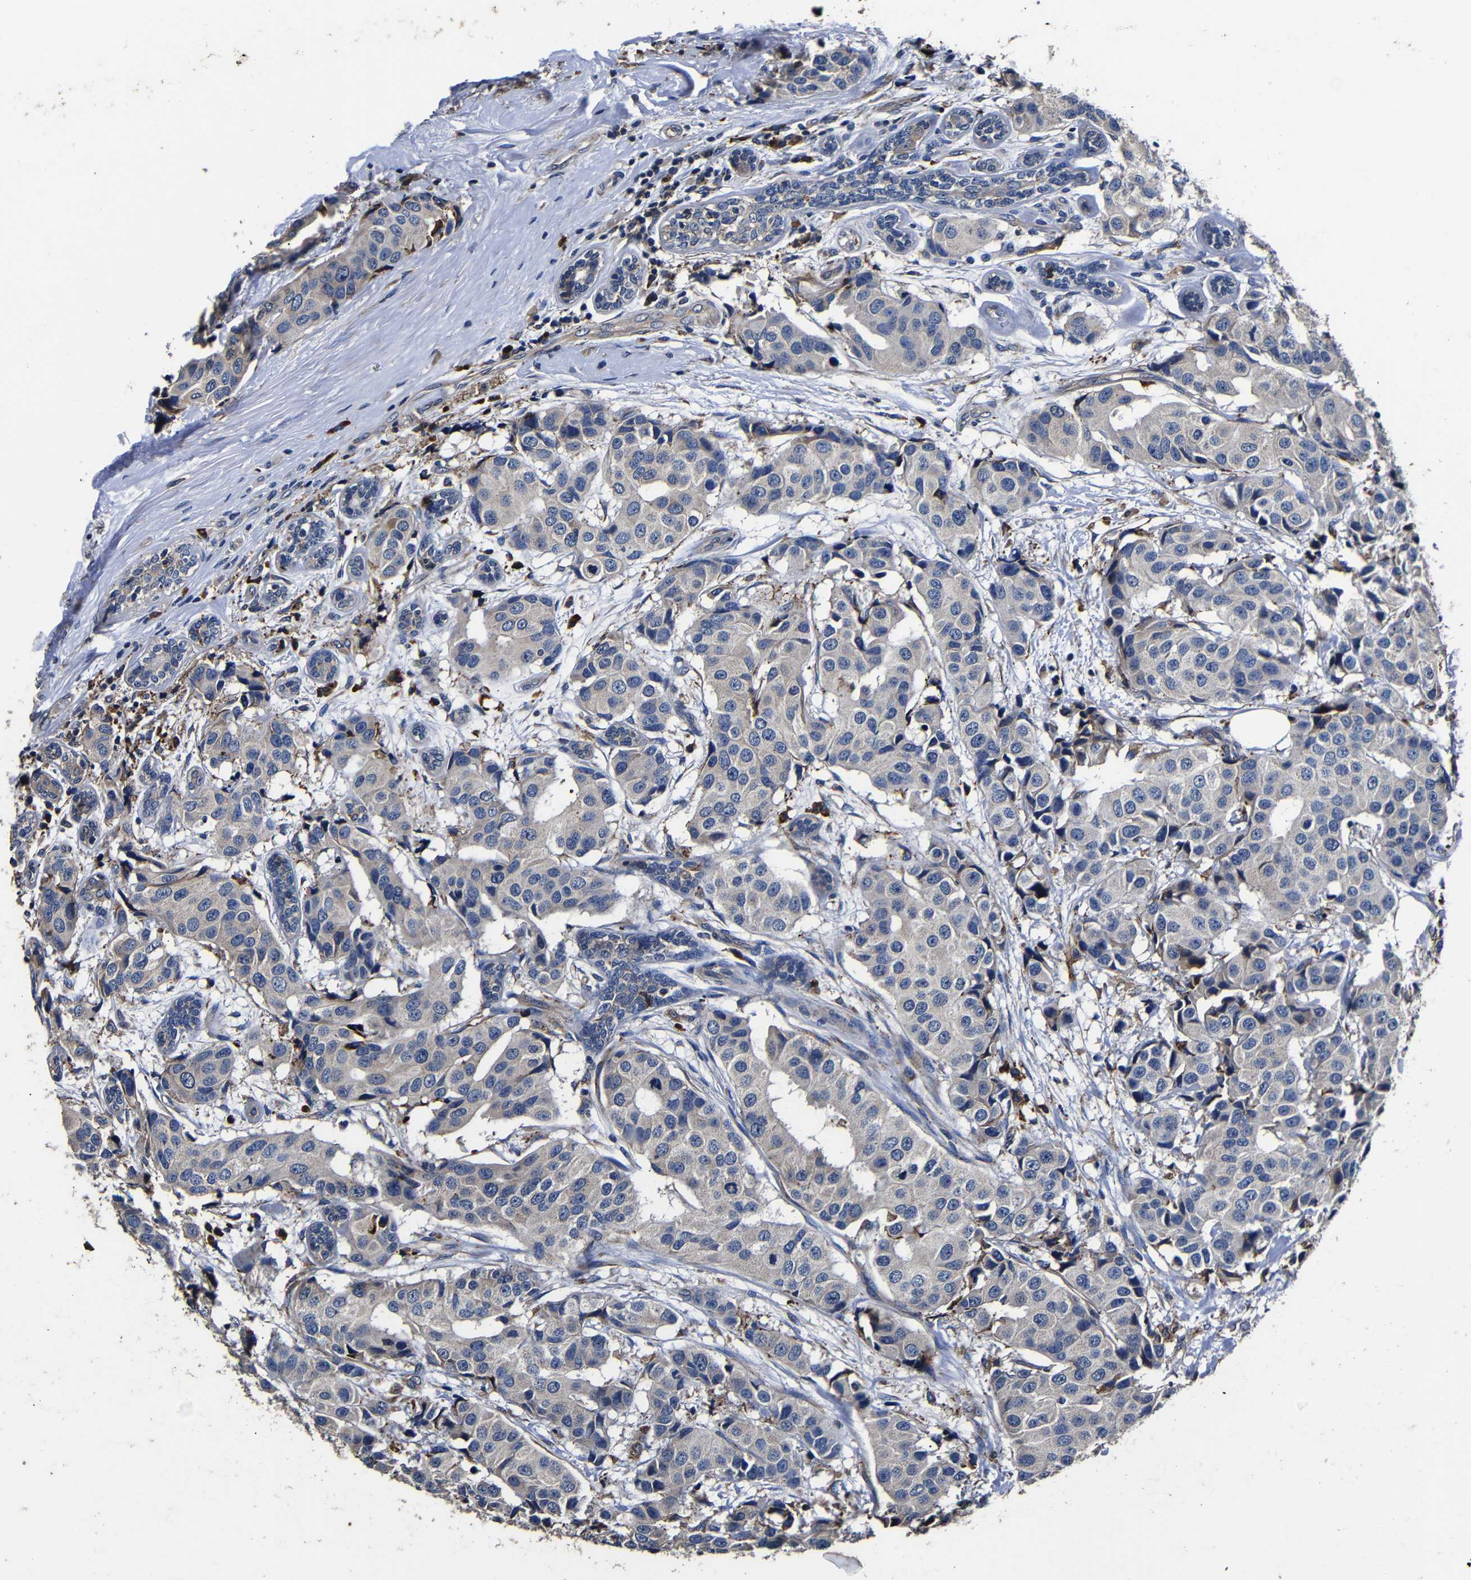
{"staining": {"intensity": "weak", "quantity": "<25%", "location": "cytoplasmic/membranous"}, "tissue": "breast cancer", "cell_type": "Tumor cells", "image_type": "cancer", "snomed": [{"axis": "morphology", "description": "Normal tissue, NOS"}, {"axis": "morphology", "description": "Duct carcinoma"}, {"axis": "topography", "description": "Breast"}], "caption": "Immunohistochemistry micrograph of intraductal carcinoma (breast) stained for a protein (brown), which exhibits no positivity in tumor cells.", "gene": "SCN9A", "patient": {"sex": "female", "age": 39}}